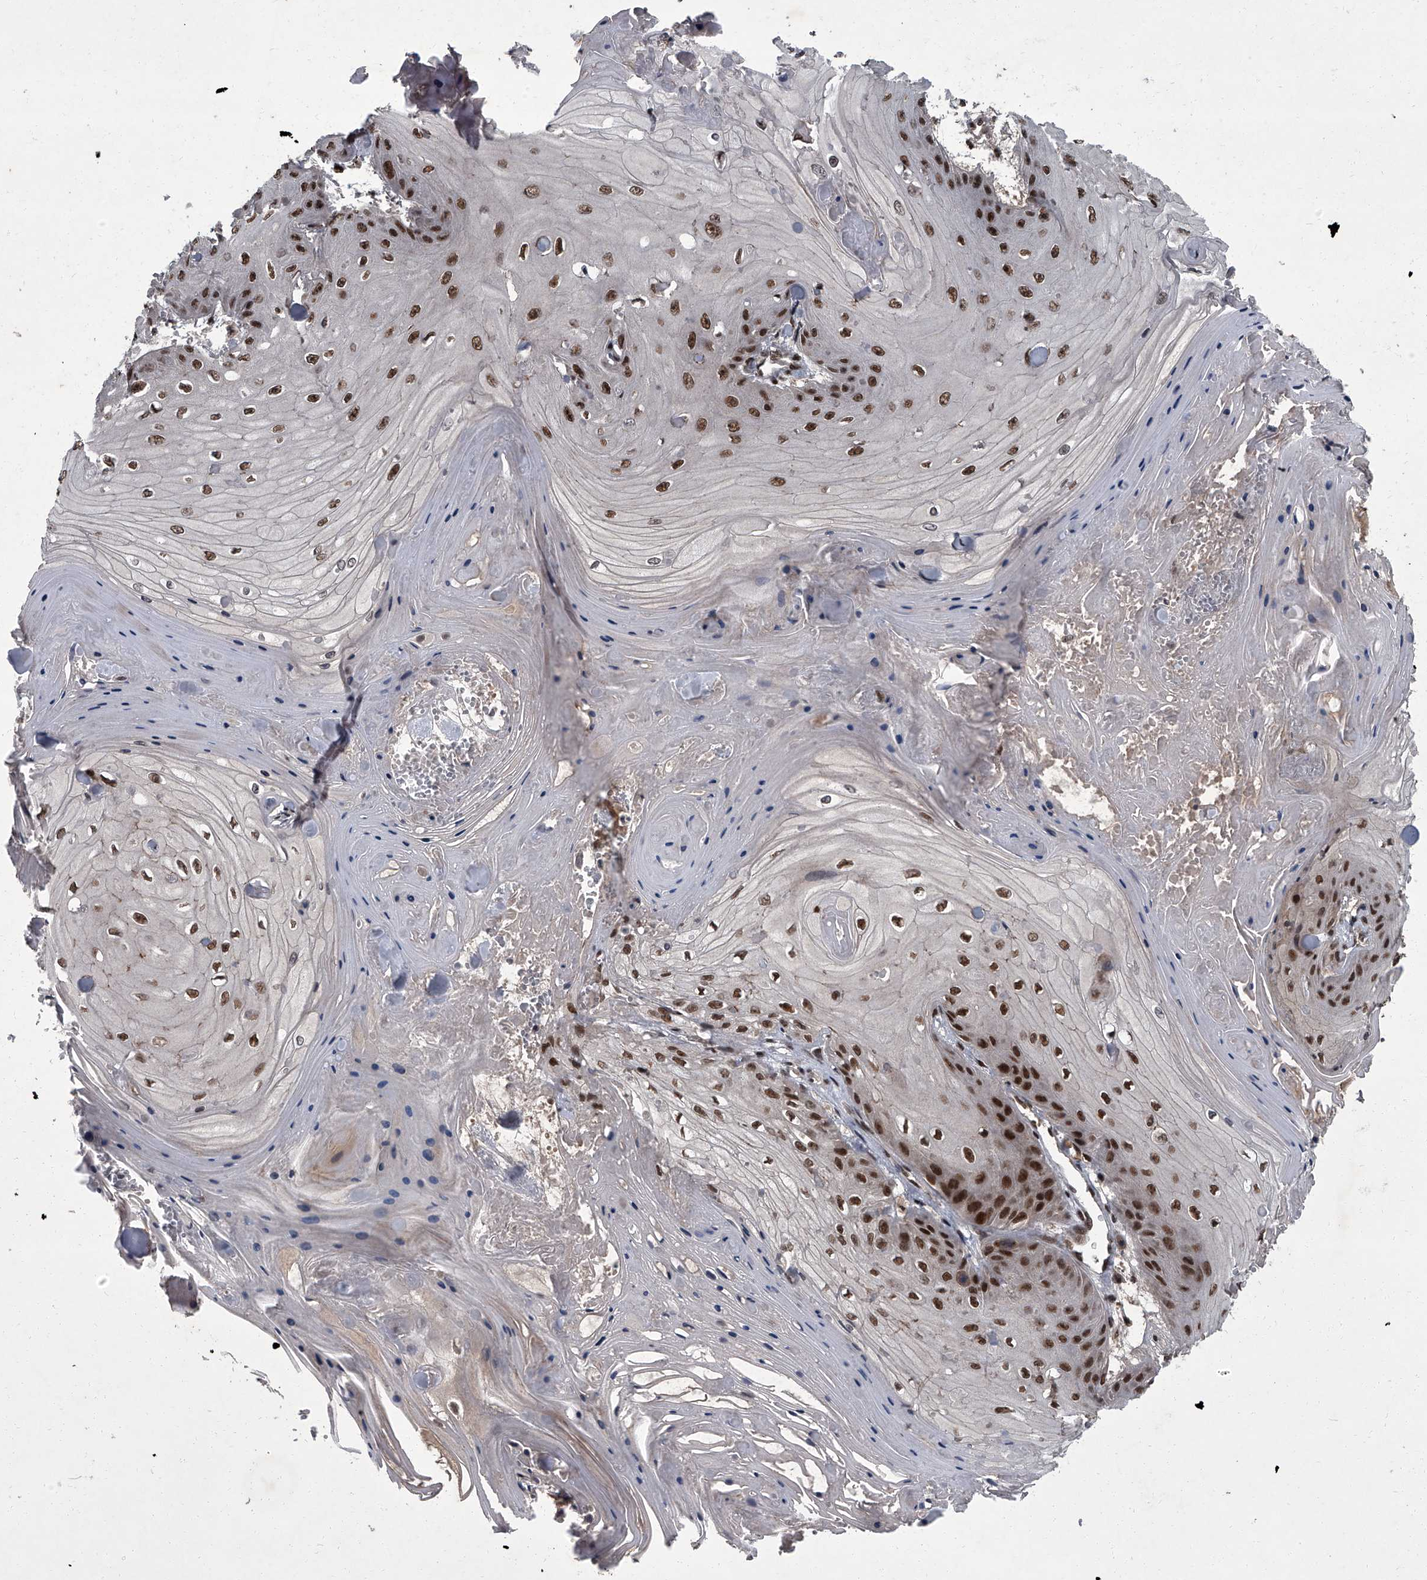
{"staining": {"intensity": "strong", "quantity": "25%-75%", "location": "nuclear"}, "tissue": "skin cancer", "cell_type": "Tumor cells", "image_type": "cancer", "snomed": [{"axis": "morphology", "description": "Squamous cell carcinoma, NOS"}, {"axis": "topography", "description": "Skin"}], "caption": "Strong nuclear positivity for a protein is appreciated in approximately 25%-75% of tumor cells of skin cancer (squamous cell carcinoma) using IHC.", "gene": "ZNF518B", "patient": {"sex": "male", "age": 74}}